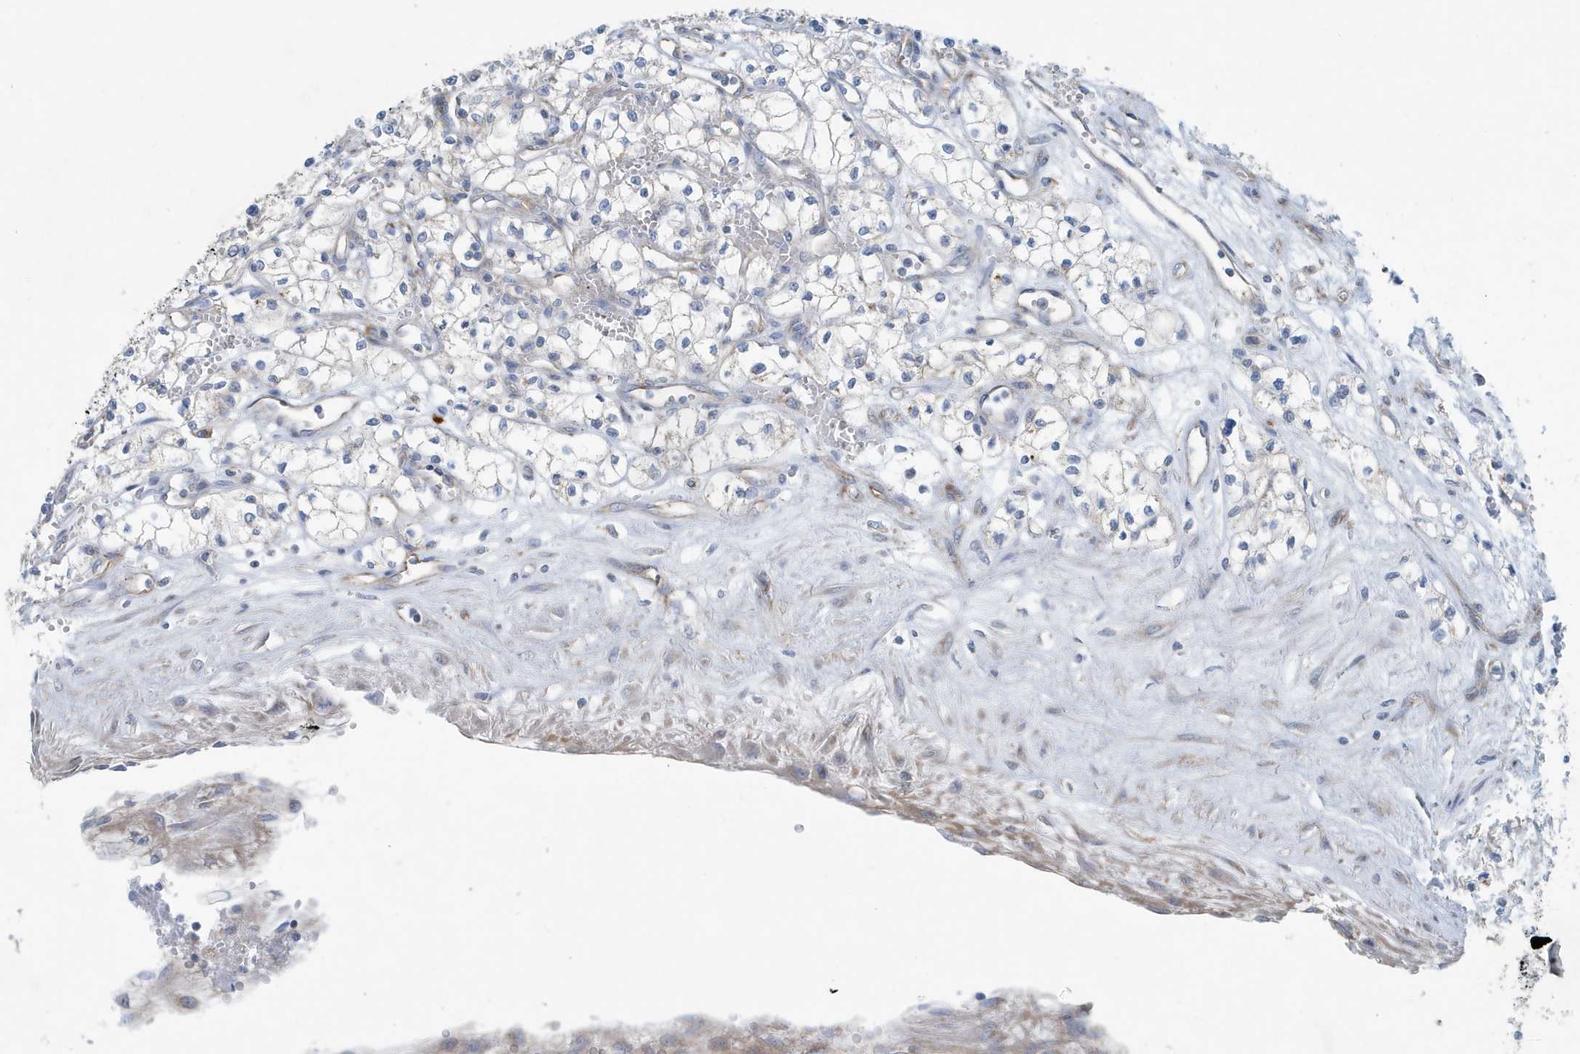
{"staining": {"intensity": "negative", "quantity": "none", "location": "none"}, "tissue": "renal cancer", "cell_type": "Tumor cells", "image_type": "cancer", "snomed": [{"axis": "morphology", "description": "Adenocarcinoma, NOS"}, {"axis": "topography", "description": "Kidney"}], "caption": "An image of human renal cancer is negative for staining in tumor cells. (DAB IHC with hematoxylin counter stain).", "gene": "PPM1M", "patient": {"sex": "male", "age": 59}}